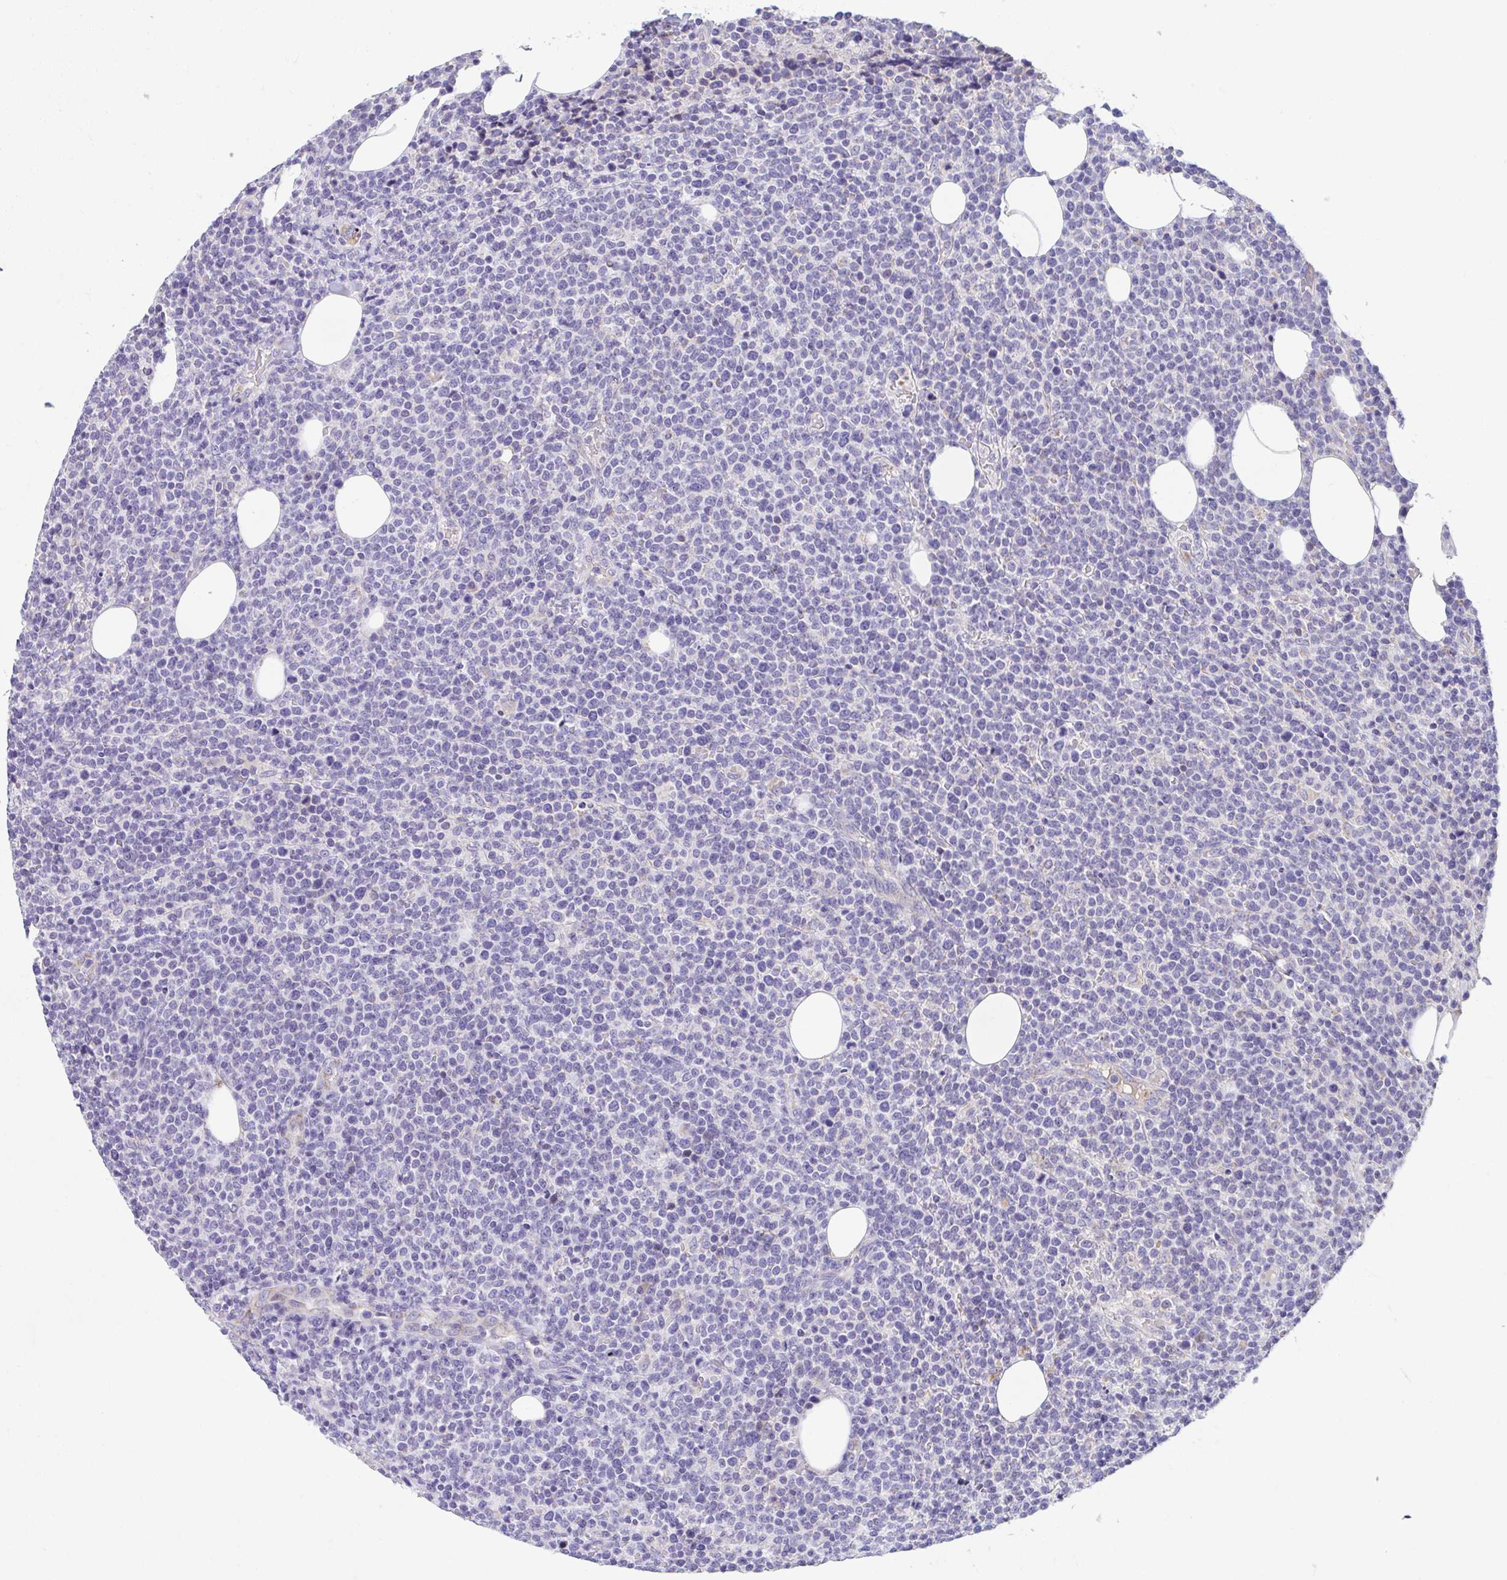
{"staining": {"intensity": "negative", "quantity": "none", "location": "none"}, "tissue": "lymphoma", "cell_type": "Tumor cells", "image_type": "cancer", "snomed": [{"axis": "morphology", "description": "Malignant lymphoma, non-Hodgkin's type, High grade"}, {"axis": "topography", "description": "Lymph node"}], "caption": "Micrograph shows no significant protein expression in tumor cells of malignant lymphoma, non-Hodgkin's type (high-grade).", "gene": "COA5", "patient": {"sex": "male", "age": 61}}